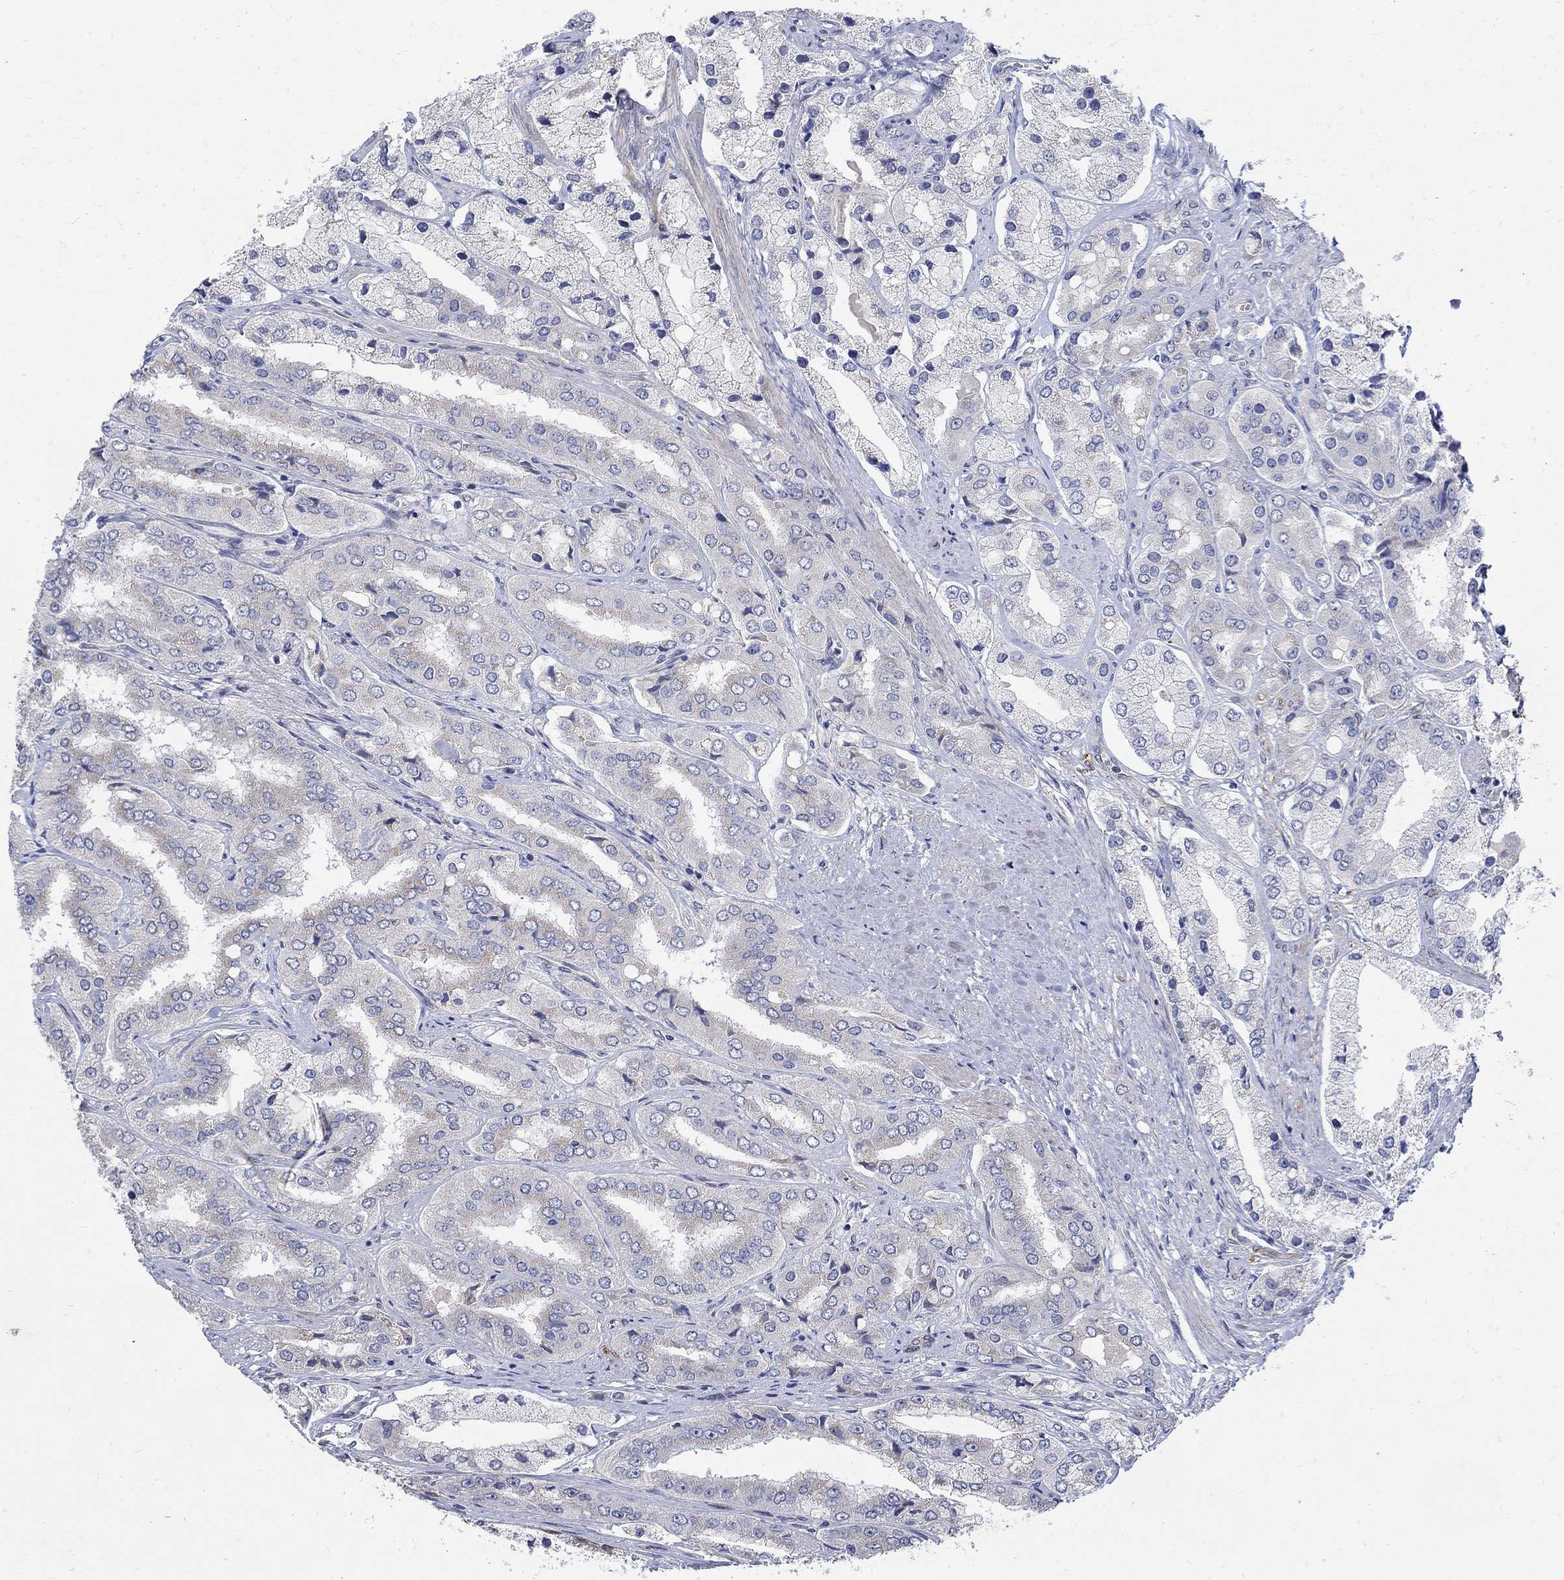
{"staining": {"intensity": "negative", "quantity": "none", "location": "none"}, "tissue": "prostate cancer", "cell_type": "Tumor cells", "image_type": "cancer", "snomed": [{"axis": "morphology", "description": "Adenocarcinoma, Low grade"}, {"axis": "topography", "description": "Prostate"}], "caption": "This is an immunohistochemistry micrograph of human prostate cancer. There is no staining in tumor cells.", "gene": "TGM2", "patient": {"sex": "male", "age": 69}}